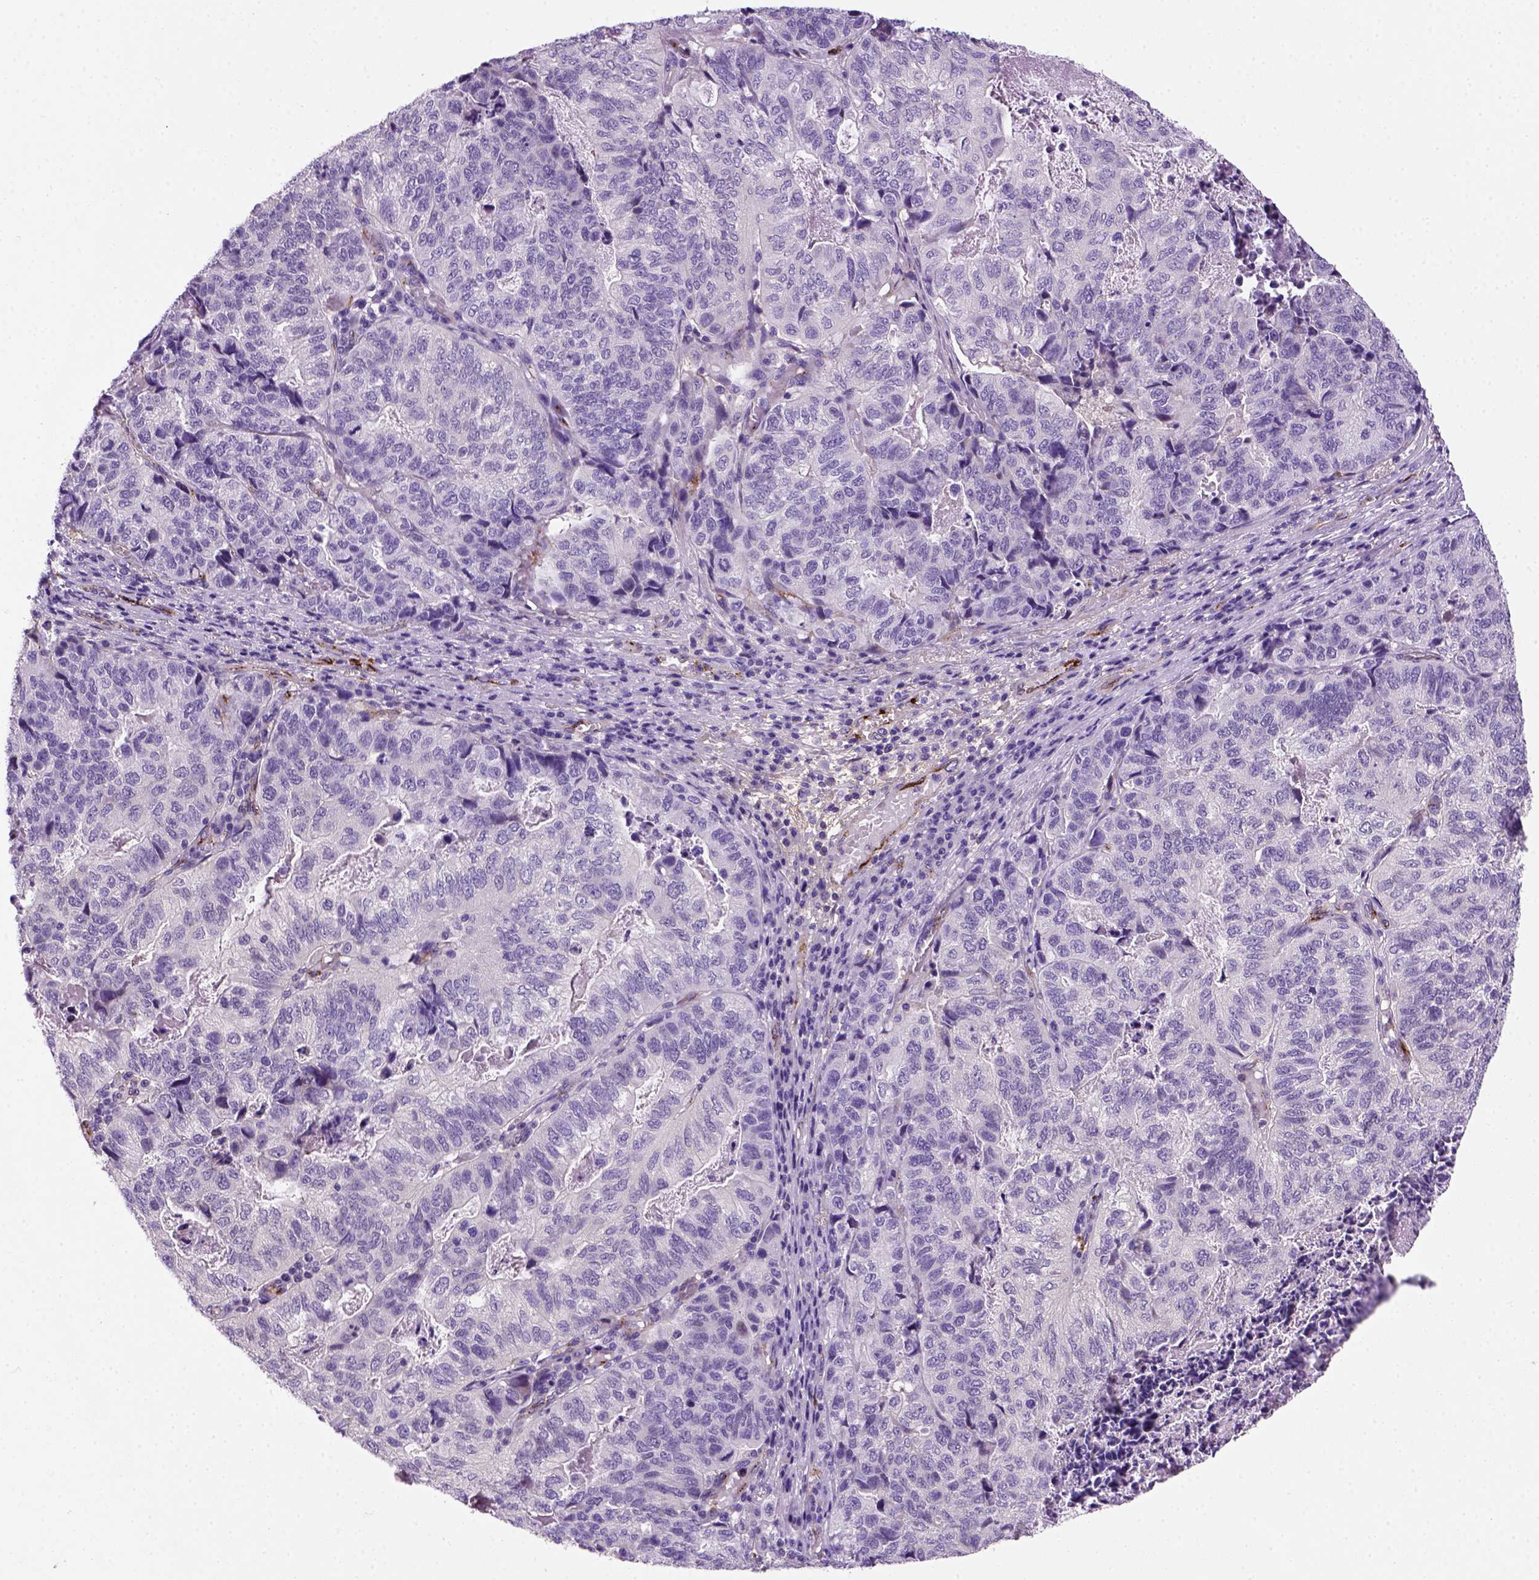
{"staining": {"intensity": "negative", "quantity": "none", "location": "none"}, "tissue": "stomach cancer", "cell_type": "Tumor cells", "image_type": "cancer", "snomed": [{"axis": "morphology", "description": "Adenocarcinoma, NOS"}, {"axis": "topography", "description": "Stomach, upper"}], "caption": "A photomicrograph of human stomach cancer (adenocarcinoma) is negative for staining in tumor cells. The staining was performed using DAB (3,3'-diaminobenzidine) to visualize the protein expression in brown, while the nuclei were stained in blue with hematoxylin (Magnification: 20x).", "gene": "VWF", "patient": {"sex": "female", "age": 67}}